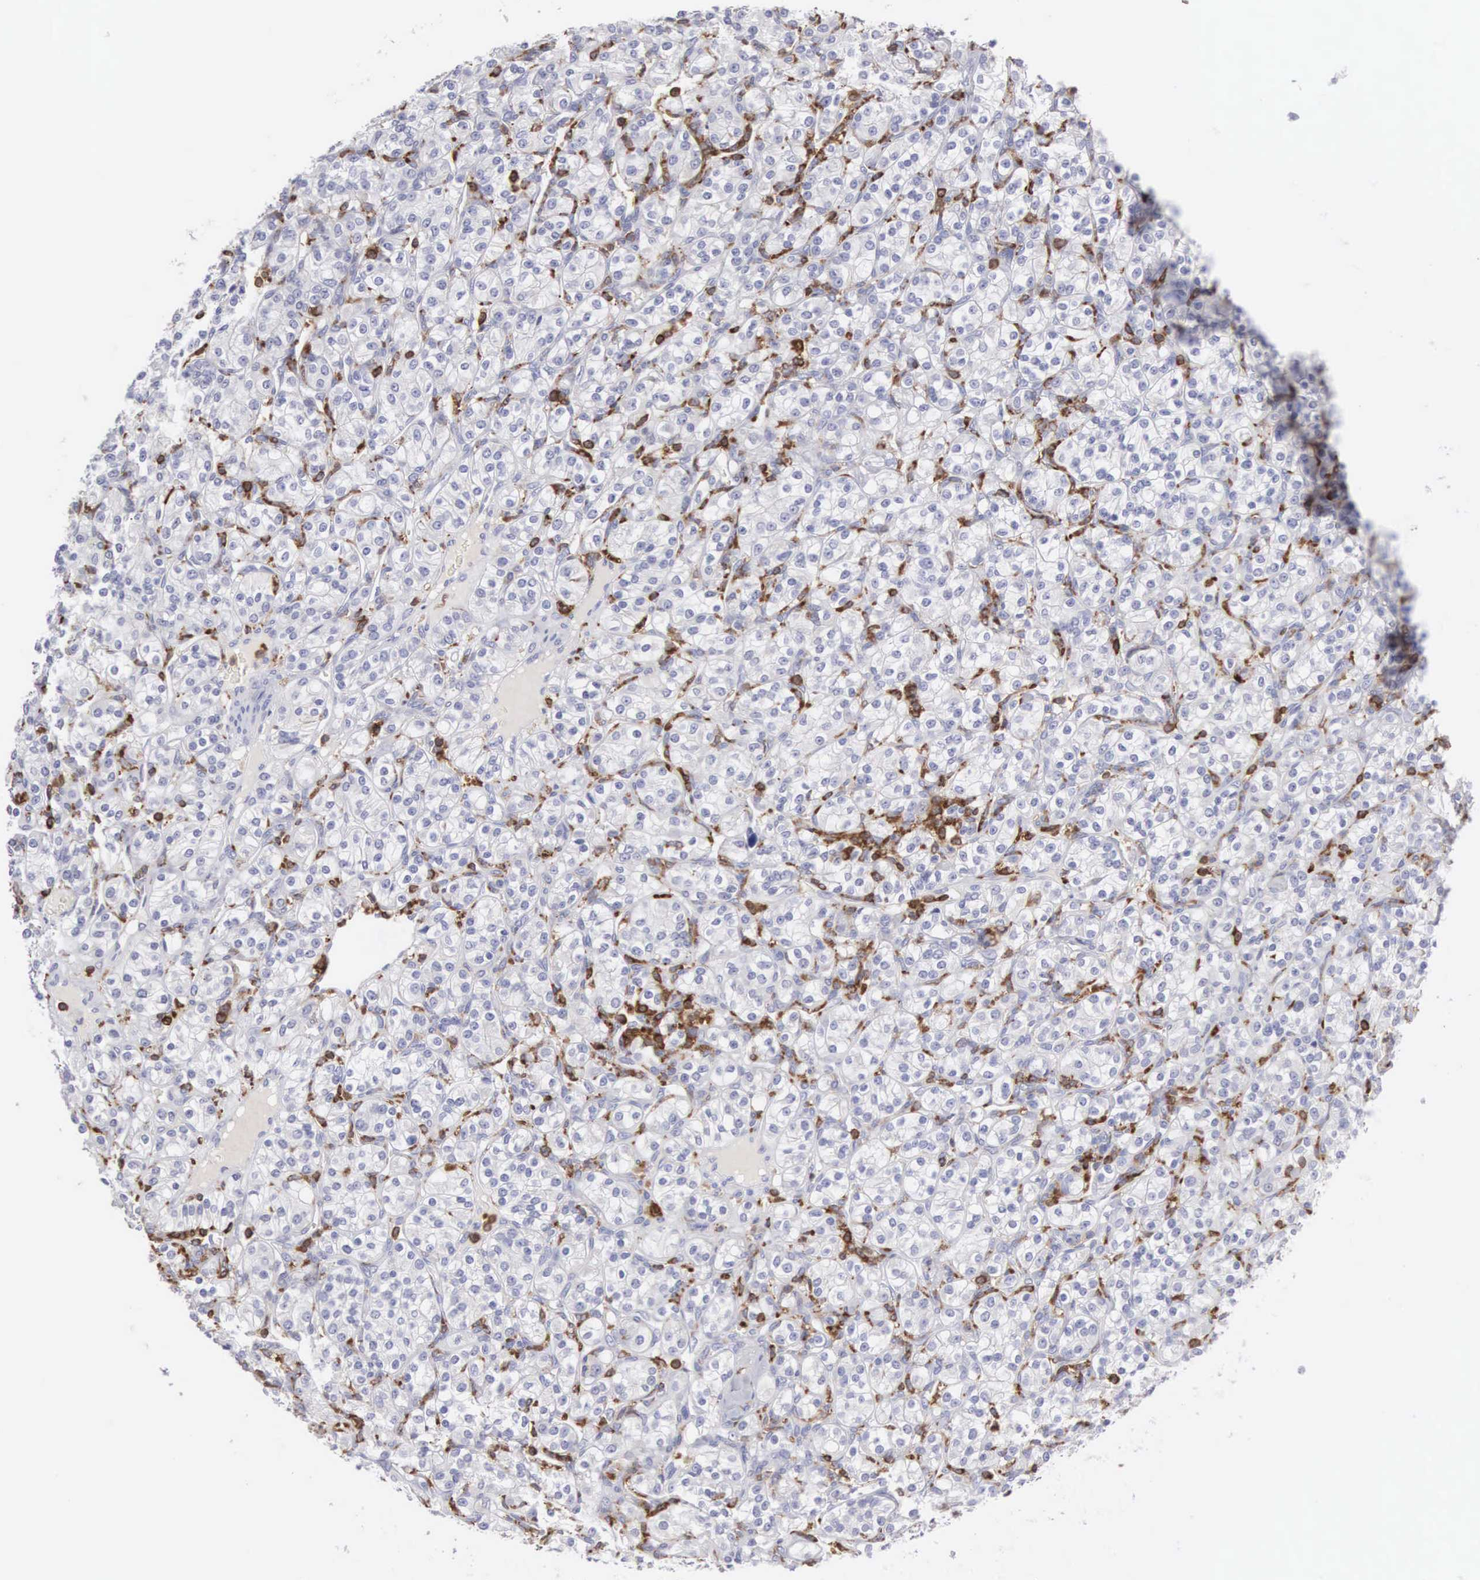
{"staining": {"intensity": "negative", "quantity": "none", "location": "none"}, "tissue": "renal cancer", "cell_type": "Tumor cells", "image_type": "cancer", "snomed": [{"axis": "morphology", "description": "Adenocarcinoma, NOS"}, {"axis": "topography", "description": "Kidney"}], "caption": "Immunohistochemistry (IHC) photomicrograph of neoplastic tissue: renal cancer (adenocarcinoma) stained with DAB displays no significant protein staining in tumor cells.", "gene": "SH3BP1", "patient": {"sex": "male", "age": 77}}